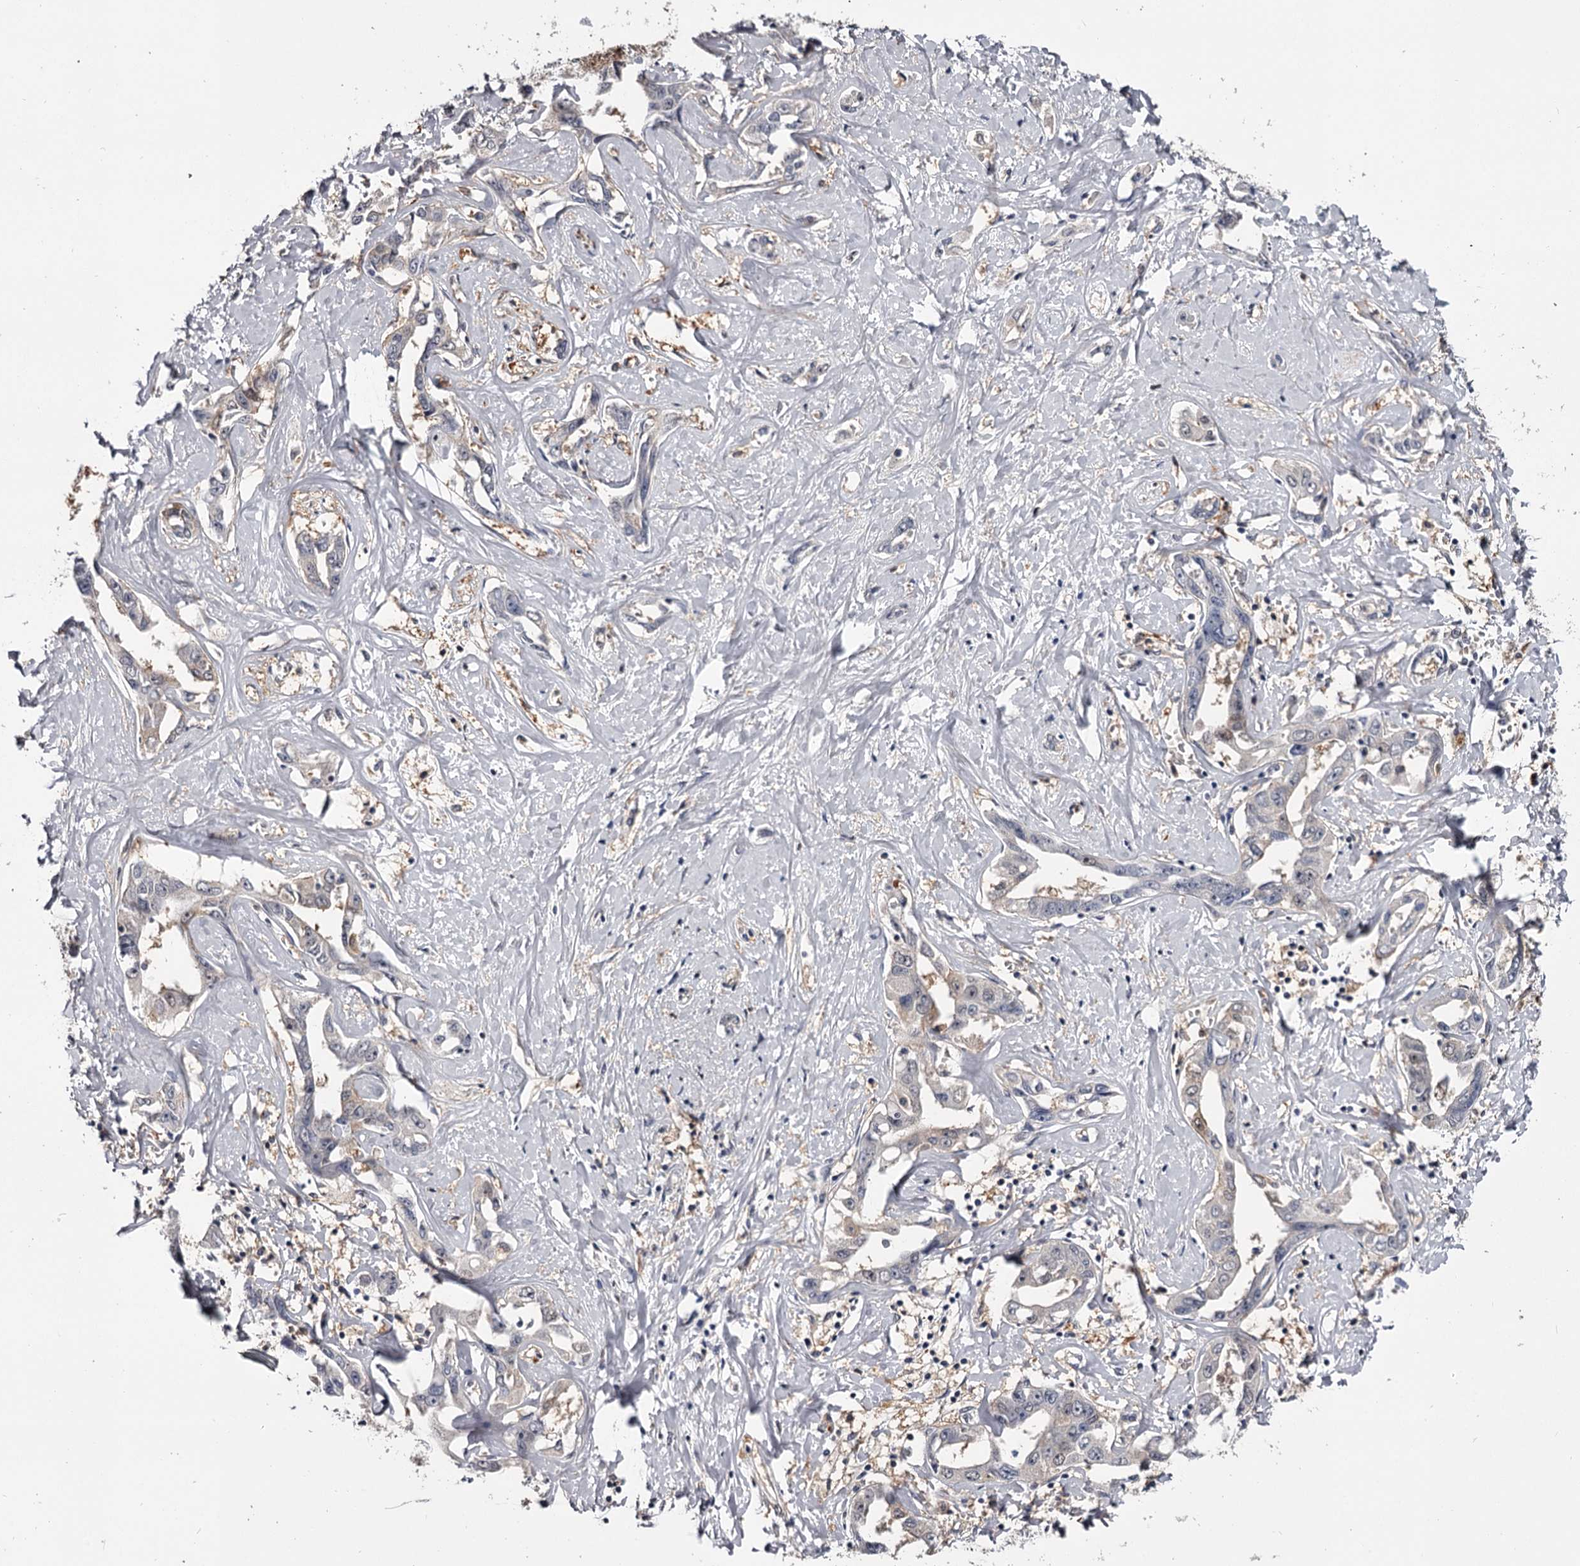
{"staining": {"intensity": "negative", "quantity": "none", "location": "none"}, "tissue": "liver cancer", "cell_type": "Tumor cells", "image_type": "cancer", "snomed": [{"axis": "morphology", "description": "Cholangiocarcinoma"}, {"axis": "topography", "description": "Liver"}], "caption": "There is no significant staining in tumor cells of liver cancer. (DAB (3,3'-diaminobenzidine) immunohistochemistry (IHC), high magnification).", "gene": "GSTO1", "patient": {"sex": "male", "age": 59}}